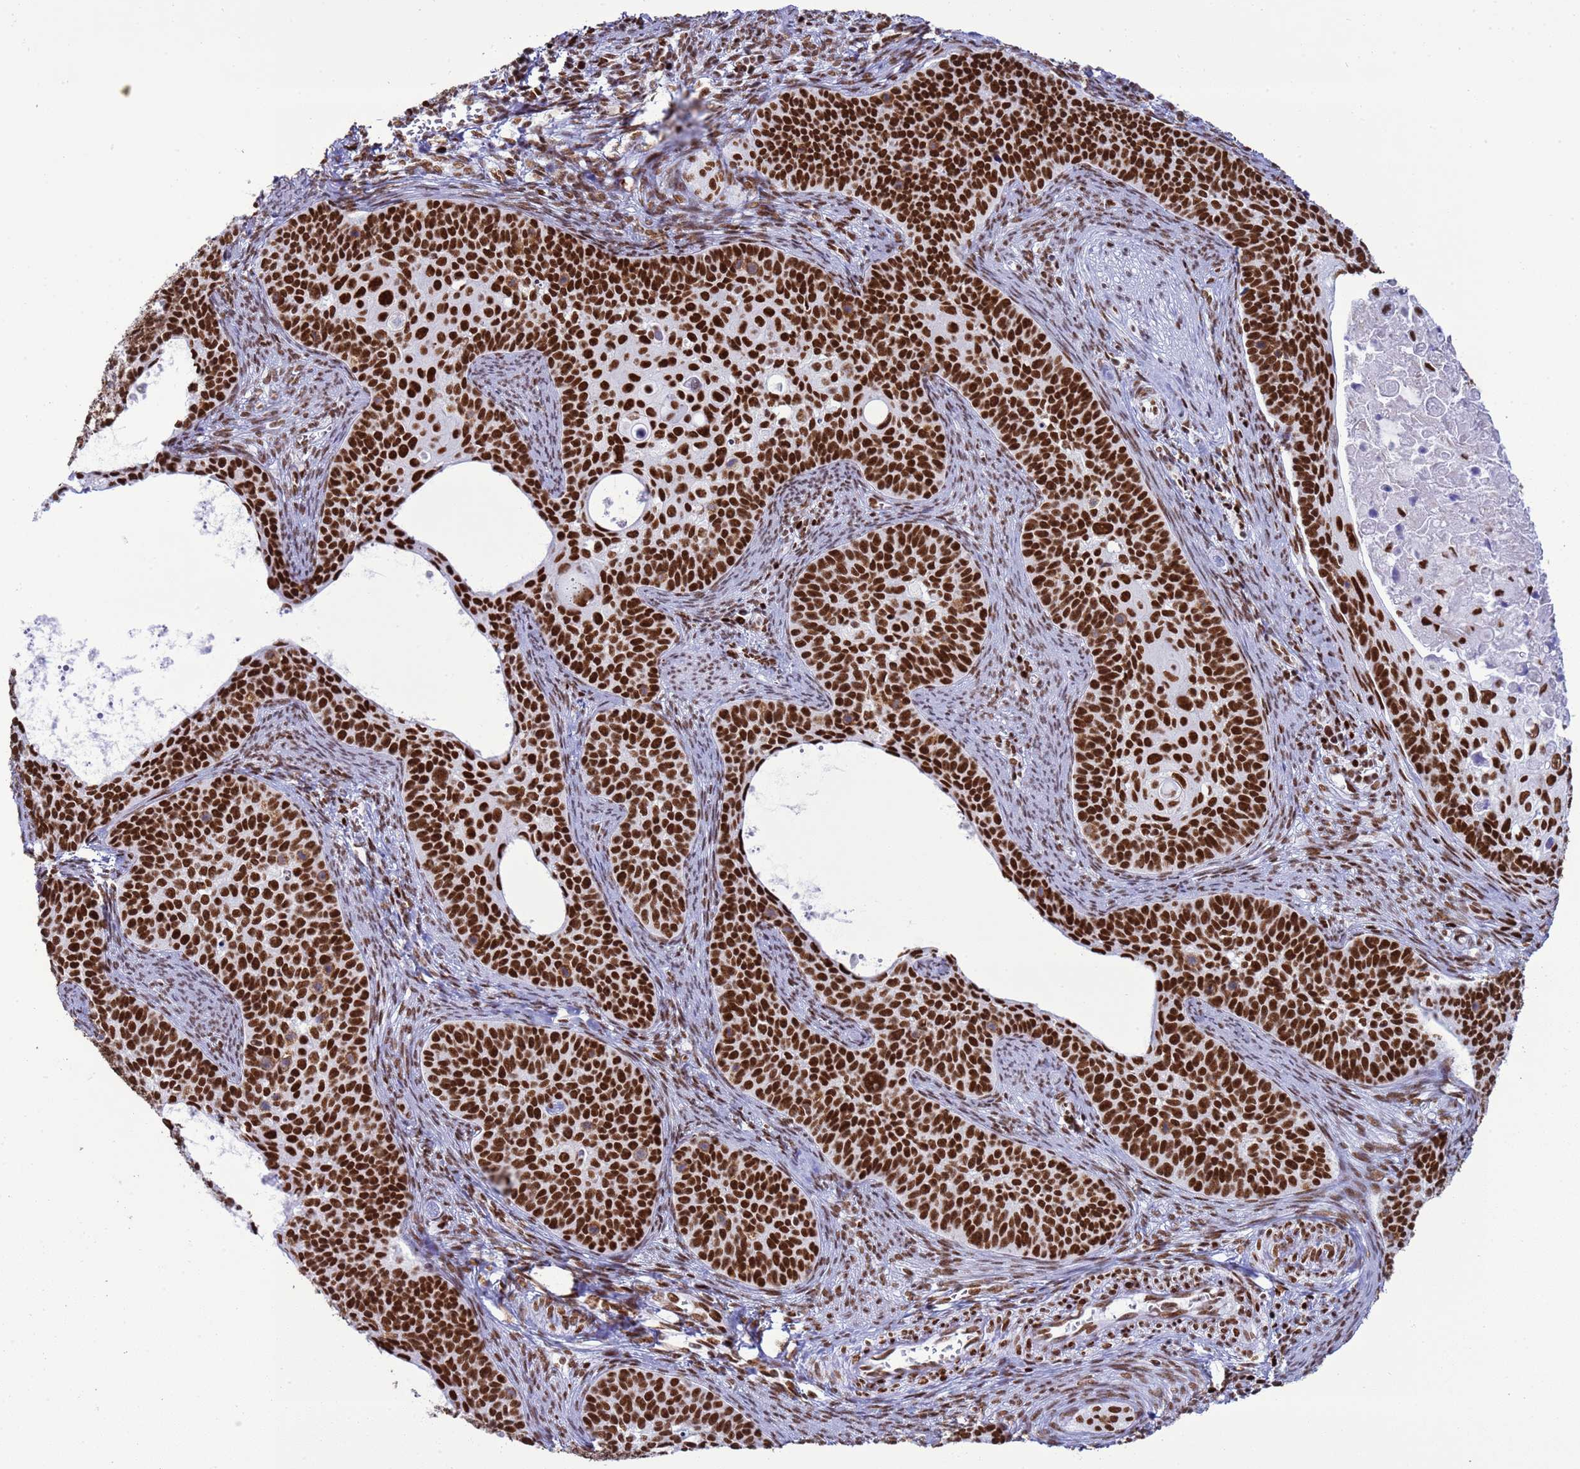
{"staining": {"intensity": "strong", "quantity": ">75%", "location": "nuclear"}, "tissue": "cervical cancer", "cell_type": "Tumor cells", "image_type": "cancer", "snomed": [{"axis": "morphology", "description": "Squamous cell carcinoma, NOS"}, {"axis": "topography", "description": "Cervix"}], "caption": "This micrograph reveals IHC staining of cervical cancer, with high strong nuclear positivity in approximately >75% of tumor cells.", "gene": "RALY", "patient": {"sex": "female", "age": 33}}